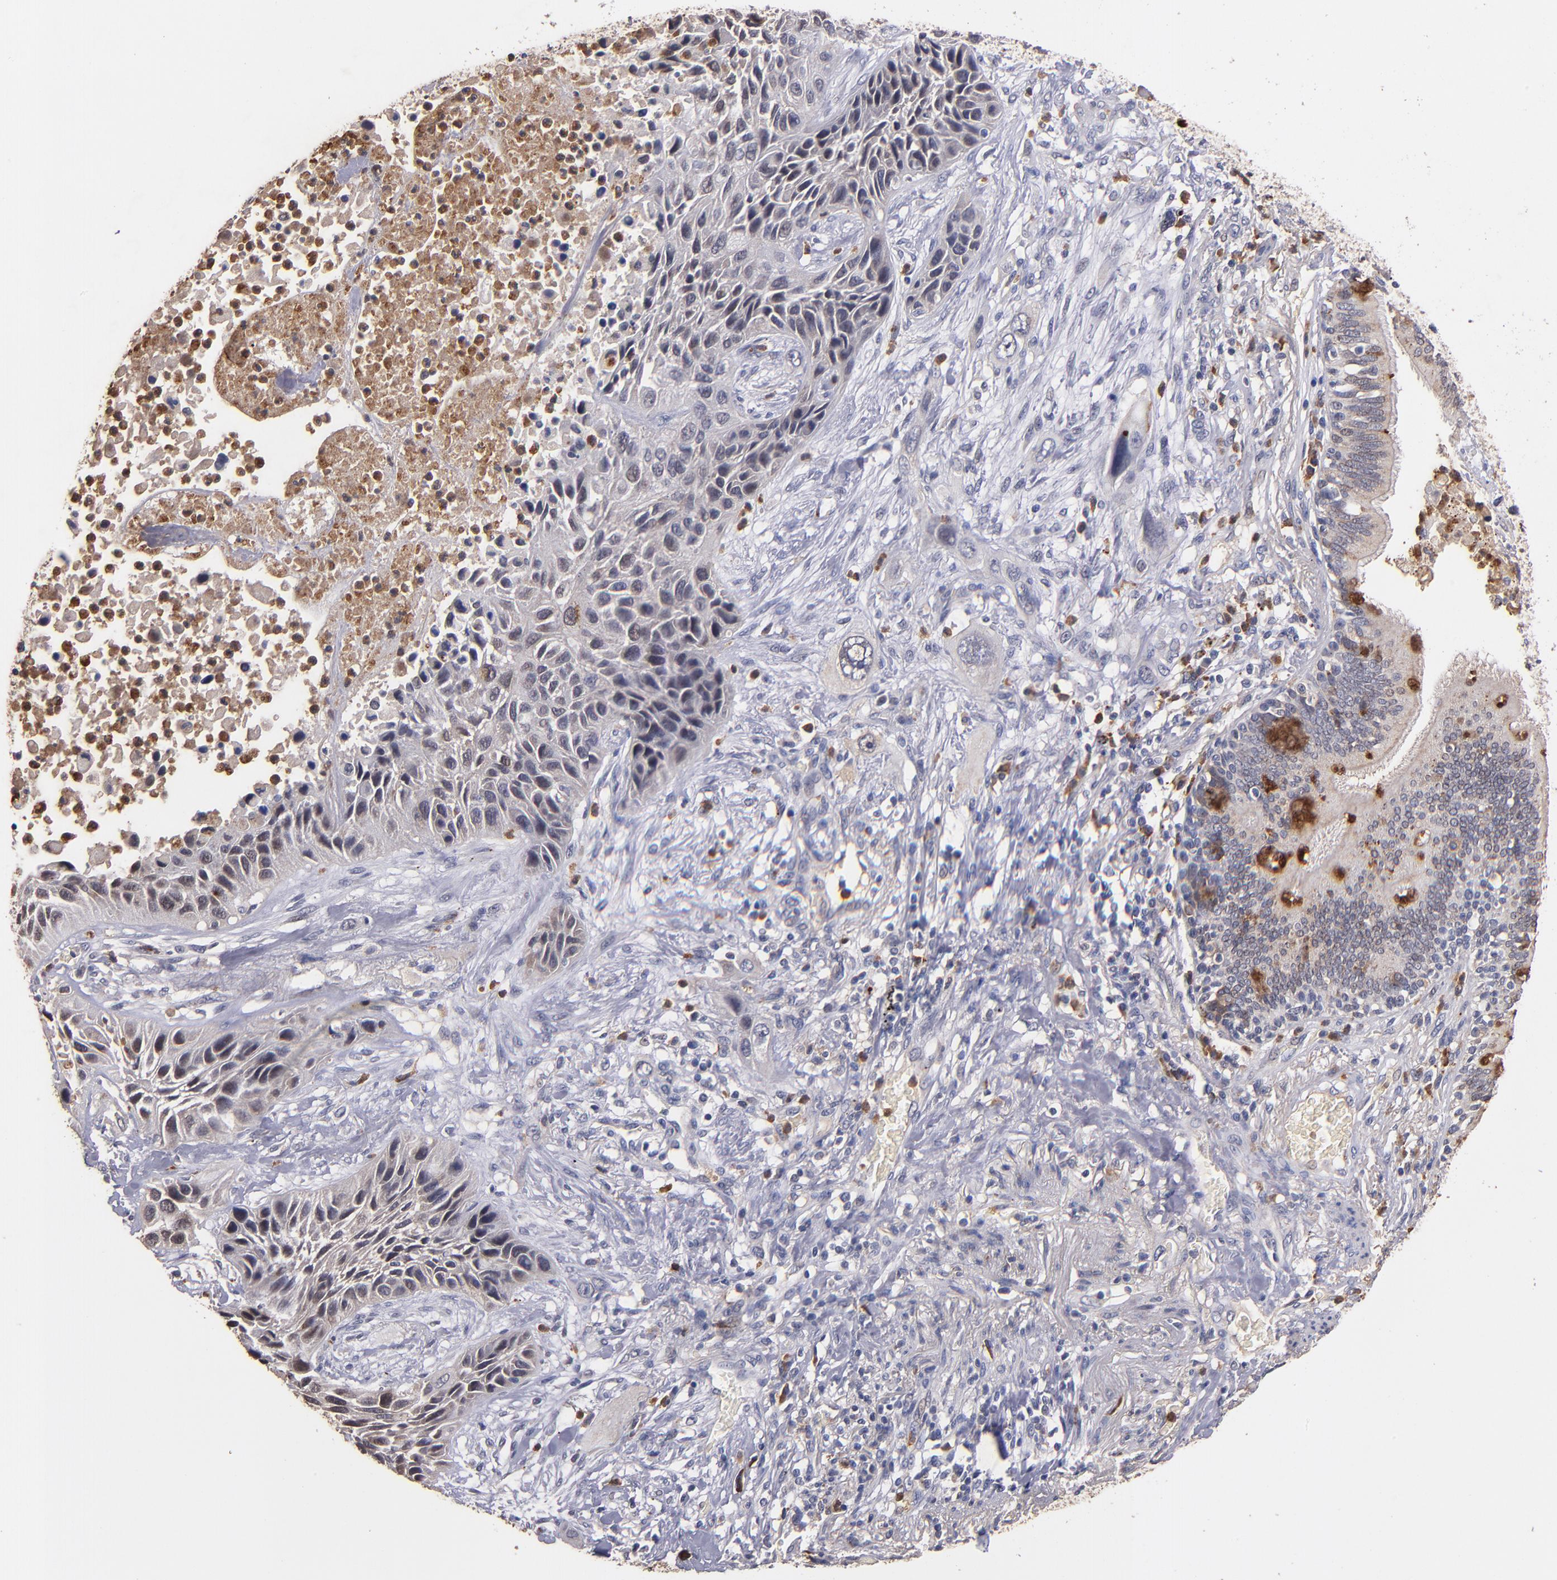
{"staining": {"intensity": "negative", "quantity": "none", "location": "none"}, "tissue": "lung cancer", "cell_type": "Tumor cells", "image_type": "cancer", "snomed": [{"axis": "morphology", "description": "Squamous cell carcinoma, NOS"}, {"axis": "topography", "description": "Lung"}], "caption": "Protein analysis of lung cancer (squamous cell carcinoma) exhibits no significant staining in tumor cells. (Stains: DAB (3,3'-diaminobenzidine) IHC with hematoxylin counter stain, Microscopy: brightfield microscopy at high magnification).", "gene": "TTLL12", "patient": {"sex": "female", "age": 76}}